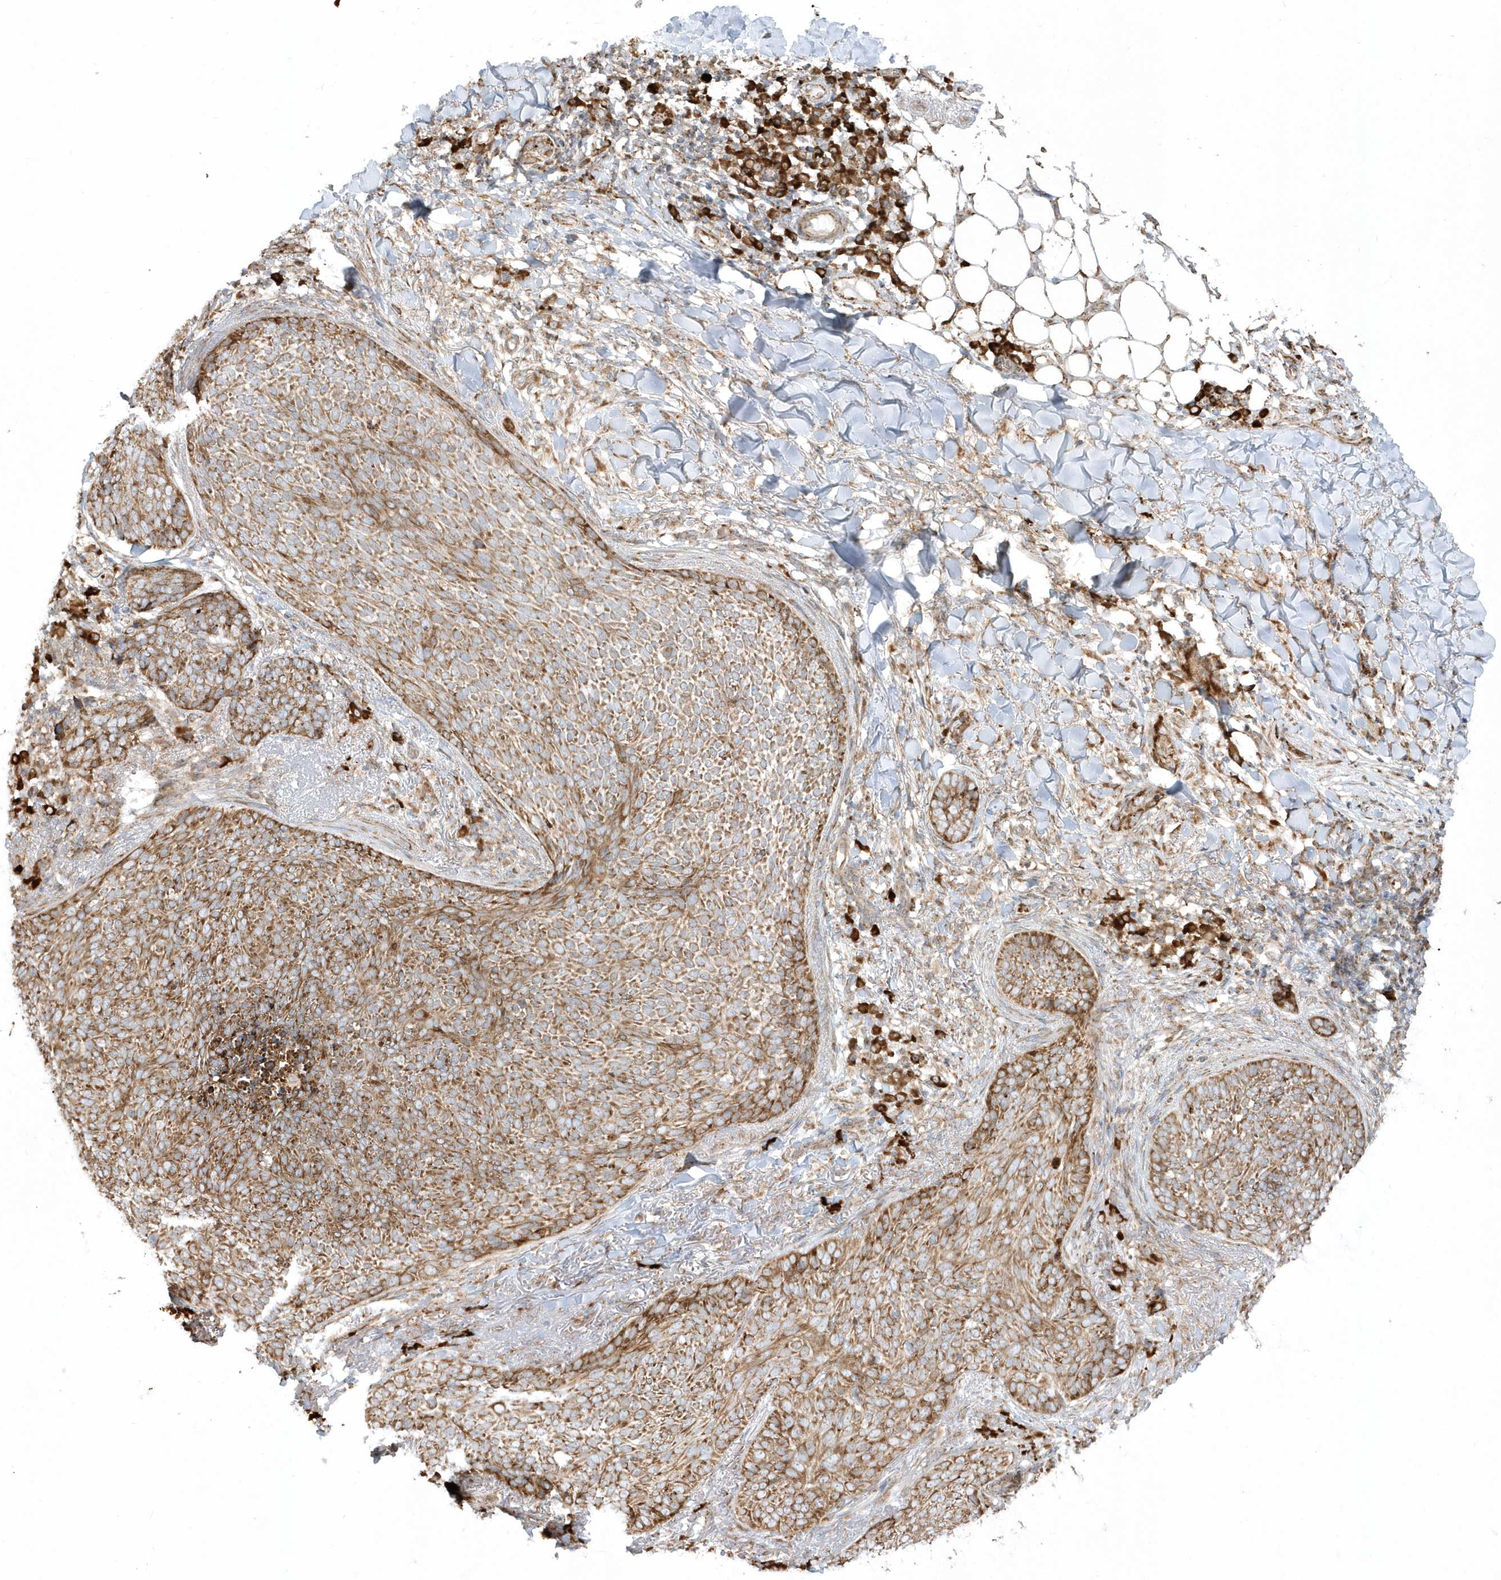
{"staining": {"intensity": "moderate", "quantity": ">75%", "location": "cytoplasmic/membranous"}, "tissue": "skin cancer", "cell_type": "Tumor cells", "image_type": "cancer", "snomed": [{"axis": "morphology", "description": "Basal cell carcinoma"}, {"axis": "topography", "description": "Skin"}], "caption": "A micrograph of human skin basal cell carcinoma stained for a protein reveals moderate cytoplasmic/membranous brown staining in tumor cells.", "gene": "SH3BP2", "patient": {"sex": "male", "age": 85}}